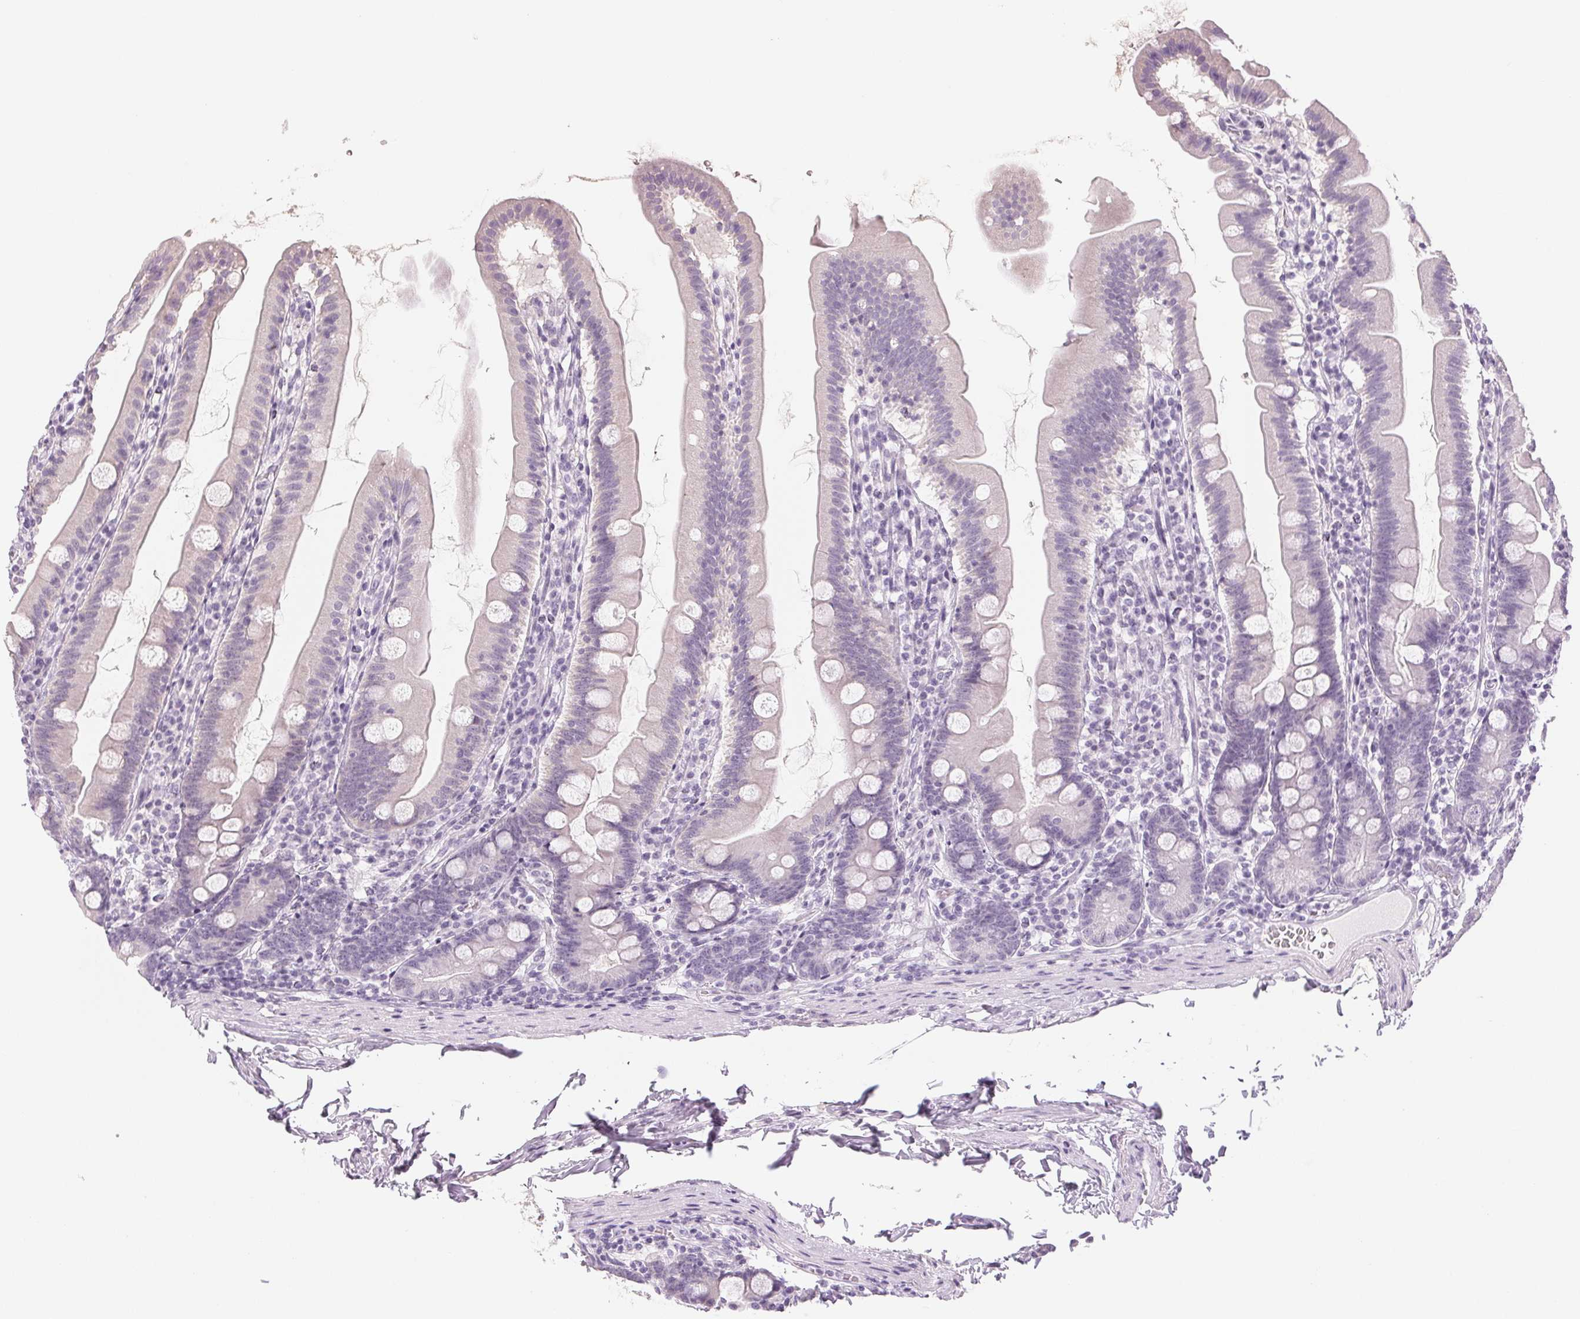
{"staining": {"intensity": "negative", "quantity": "none", "location": "none"}, "tissue": "duodenum", "cell_type": "Glandular cells", "image_type": "normal", "snomed": [{"axis": "morphology", "description": "Normal tissue, NOS"}, {"axis": "topography", "description": "Duodenum"}], "caption": "Immunohistochemical staining of normal human duodenum exhibits no significant positivity in glandular cells. (DAB immunohistochemistry with hematoxylin counter stain).", "gene": "COX14", "patient": {"sex": "female", "age": 67}}